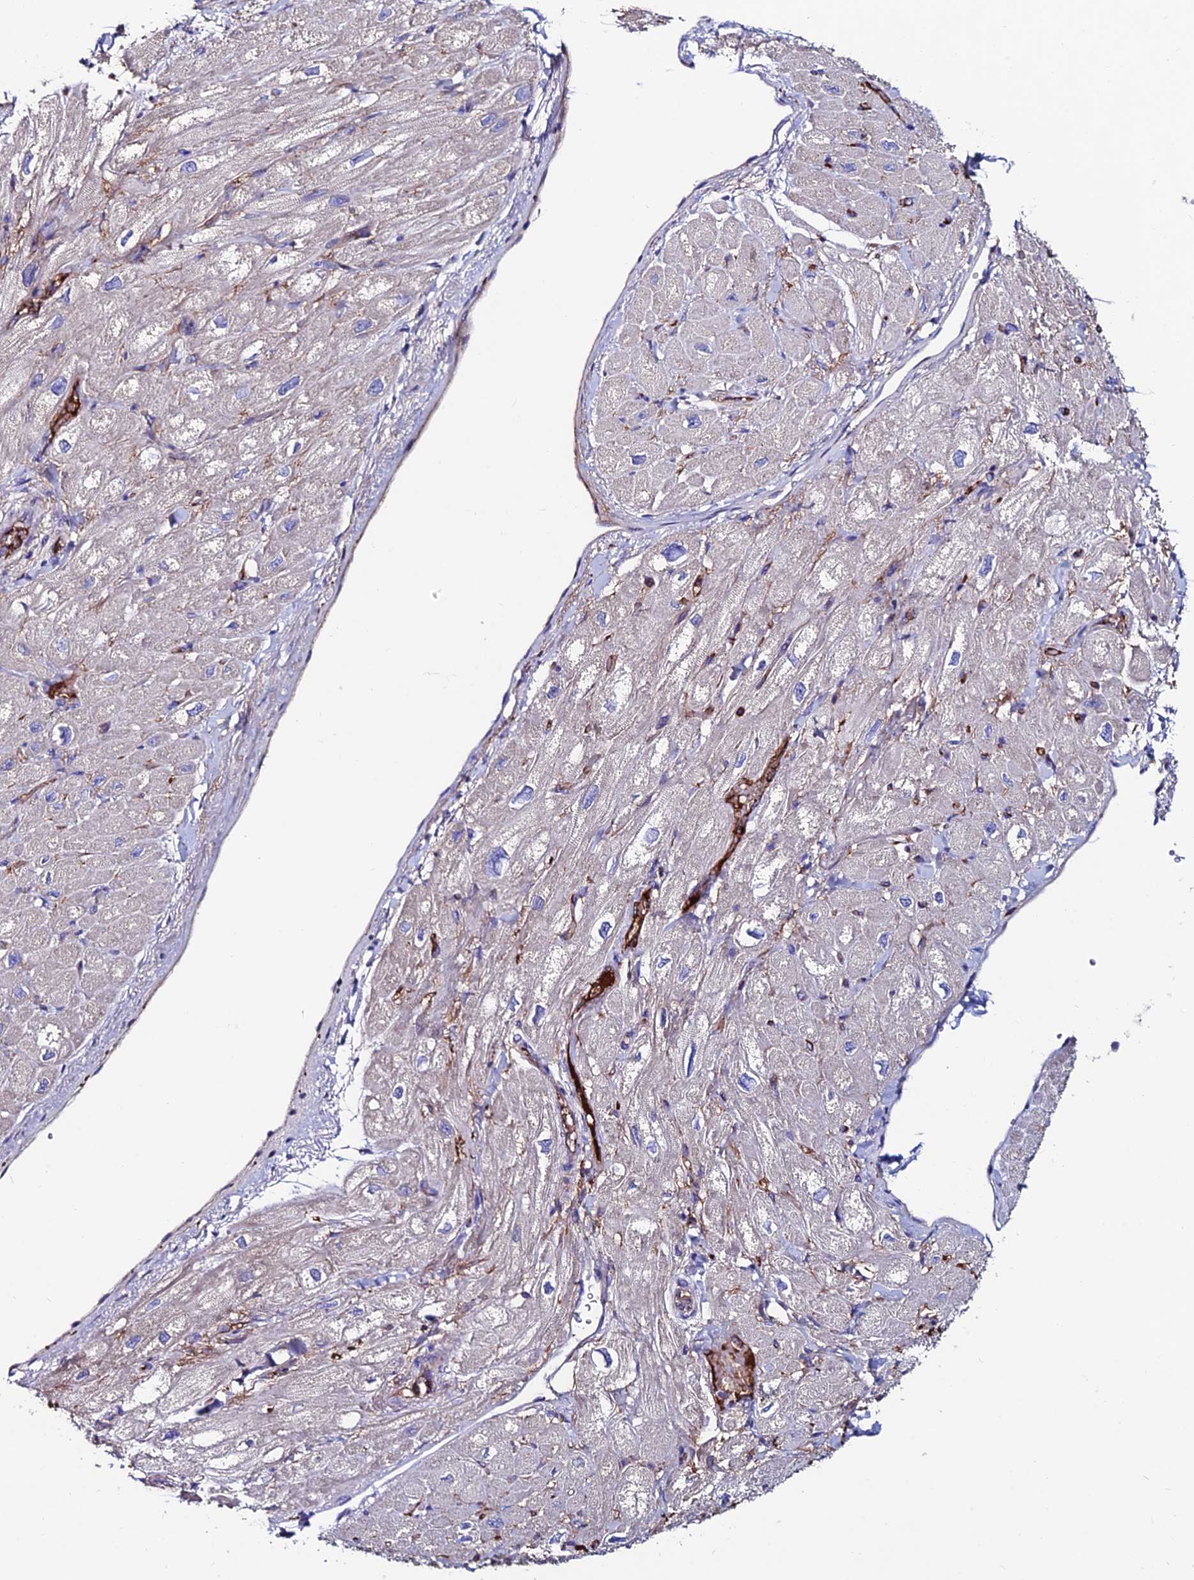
{"staining": {"intensity": "weak", "quantity": ">75%", "location": "cytoplasmic/membranous"}, "tissue": "heart muscle", "cell_type": "Cardiomyocytes", "image_type": "normal", "snomed": [{"axis": "morphology", "description": "Normal tissue, NOS"}, {"axis": "topography", "description": "Heart"}], "caption": "This photomicrograph reveals normal heart muscle stained with immunohistochemistry (IHC) to label a protein in brown. The cytoplasmic/membranous of cardiomyocytes show weak positivity for the protein. Nuclei are counter-stained blue.", "gene": "SLC25A16", "patient": {"sex": "male", "age": 65}}